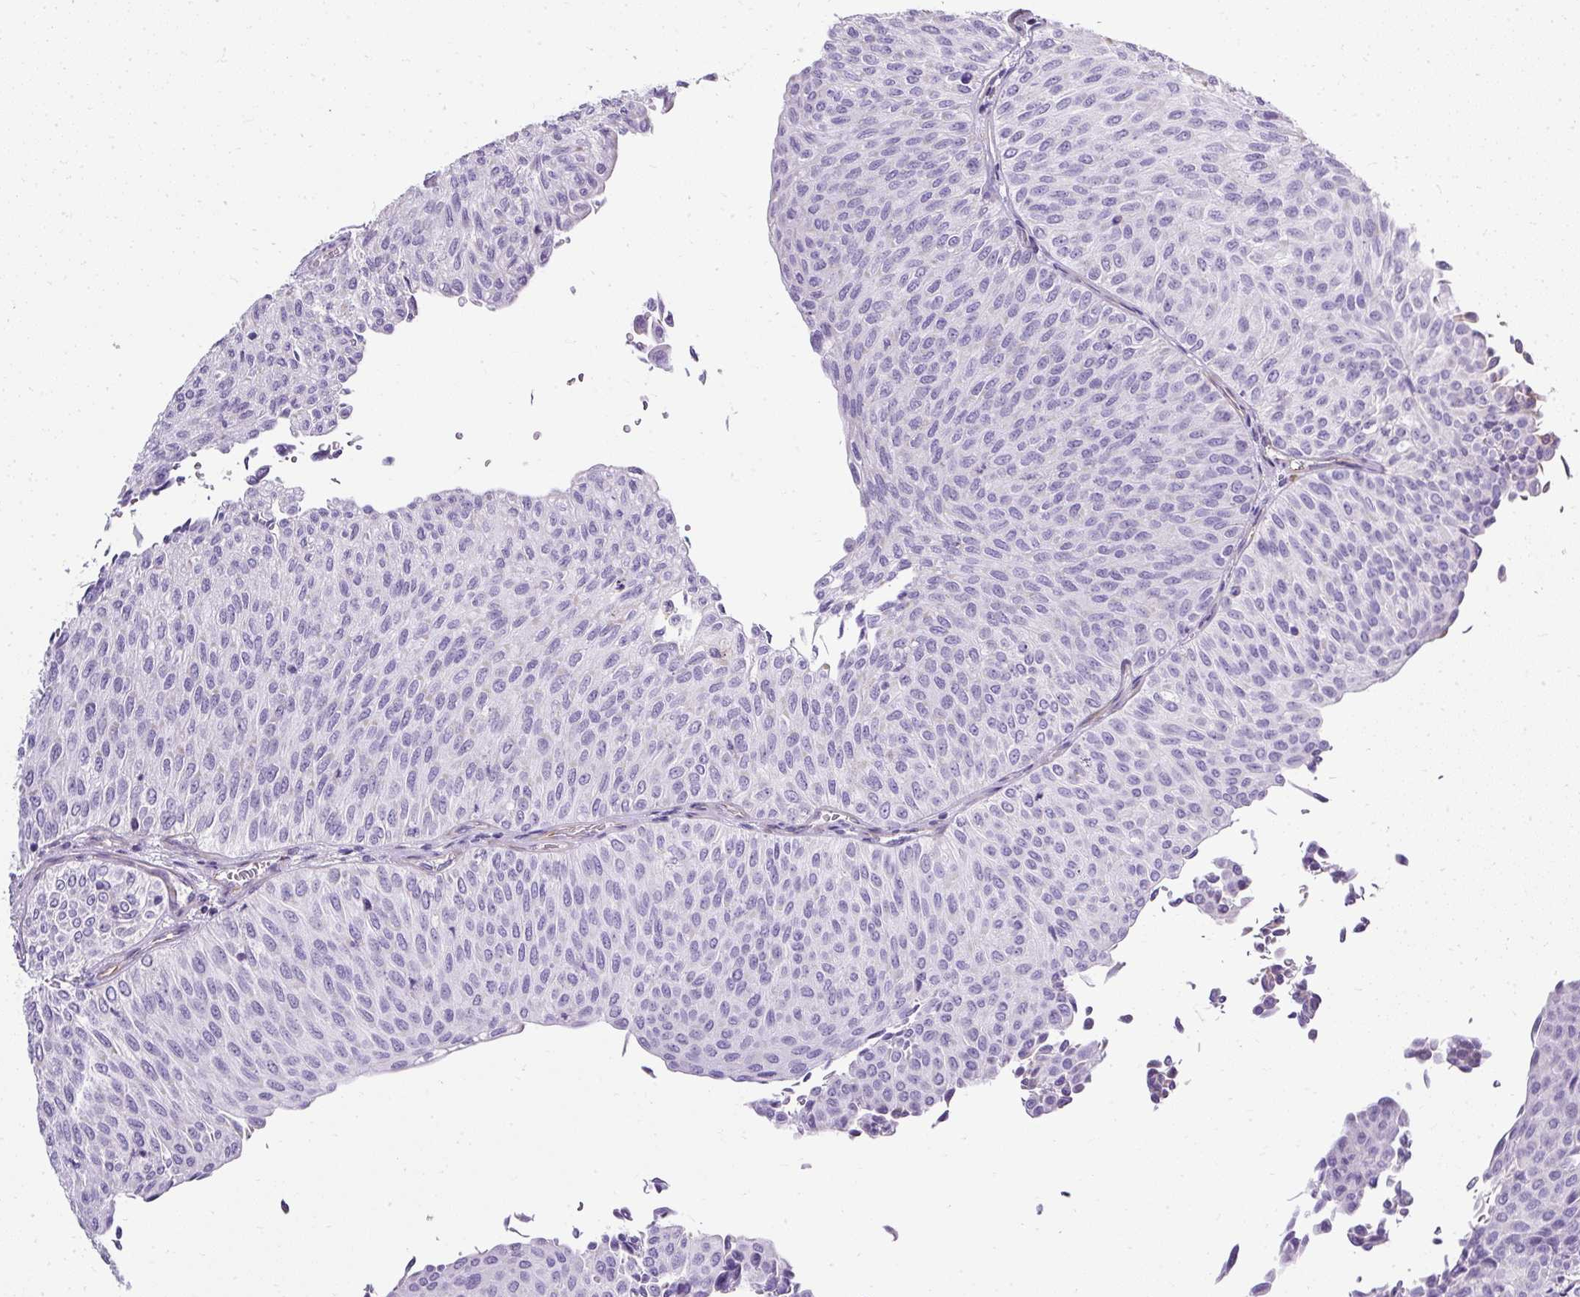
{"staining": {"intensity": "negative", "quantity": "none", "location": "none"}, "tissue": "urothelial cancer", "cell_type": "Tumor cells", "image_type": "cancer", "snomed": [{"axis": "morphology", "description": "Urothelial carcinoma, Low grade"}, {"axis": "topography", "description": "Urinary bladder"}], "caption": "Tumor cells show no significant protein expression in urothelial carcinoma (low-grade).", "gene": "PLS1", "patient": {"sex": "male", "age": 78}}